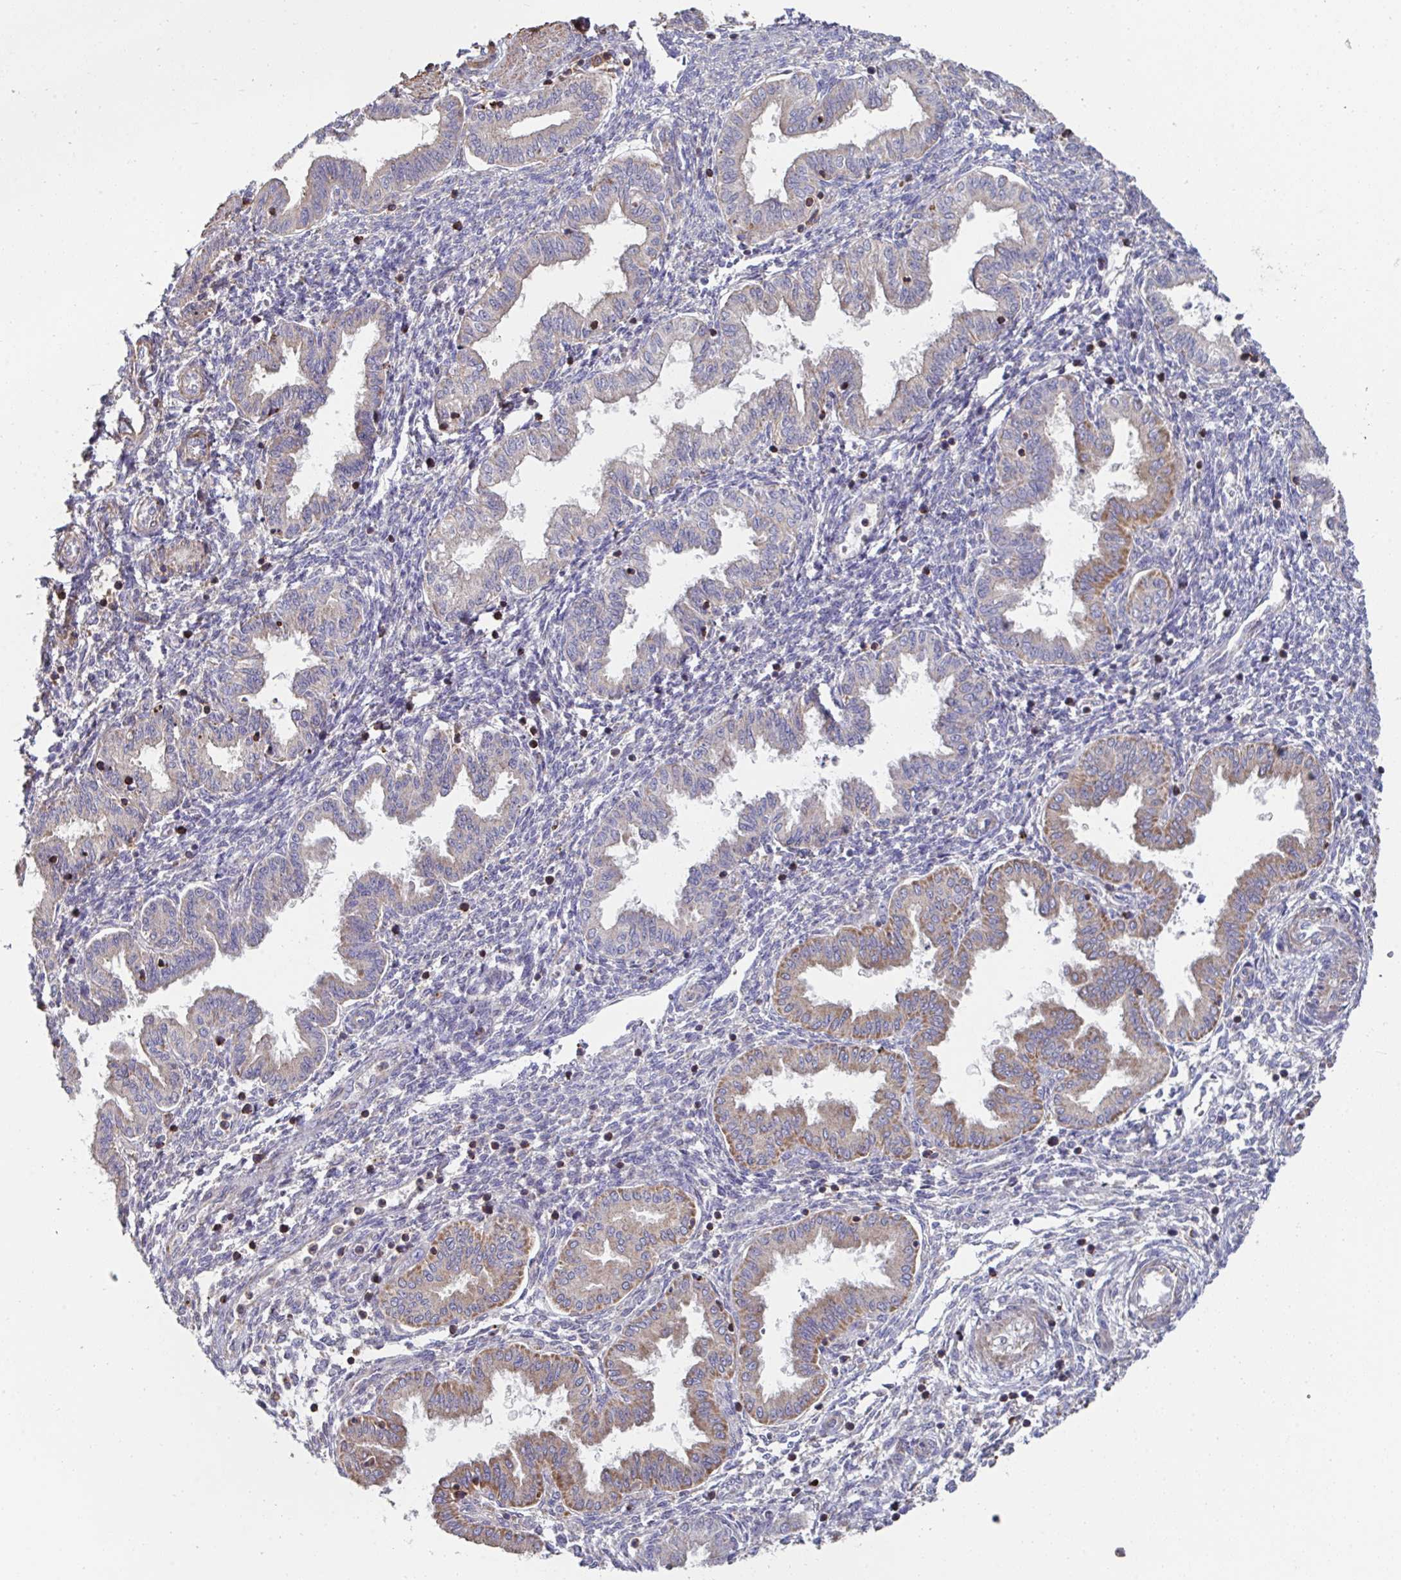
{"staining": {"intensity": "negative", "quantity": "none", "location": "none"}, "tissue": "endometrium", "cell_type": "Cells in endometrial stroma", "image_type": "normal", "snomed": [{"axis": "morphology", "description": "Normal tissue, NOS"}, {"axis": "topography", "description": "Endometrium"}], "caption": "An image of endometrium stained for a protein displays no brown staining in cells in endometrial stroma. (DAB (3,3'-diaminobenzidine) immunohistochemistry (IHC) visualized using brightfield microscopy, high magnification).", "gene": "DZANK1", "patient": {"sex": "female", "age": 33}}